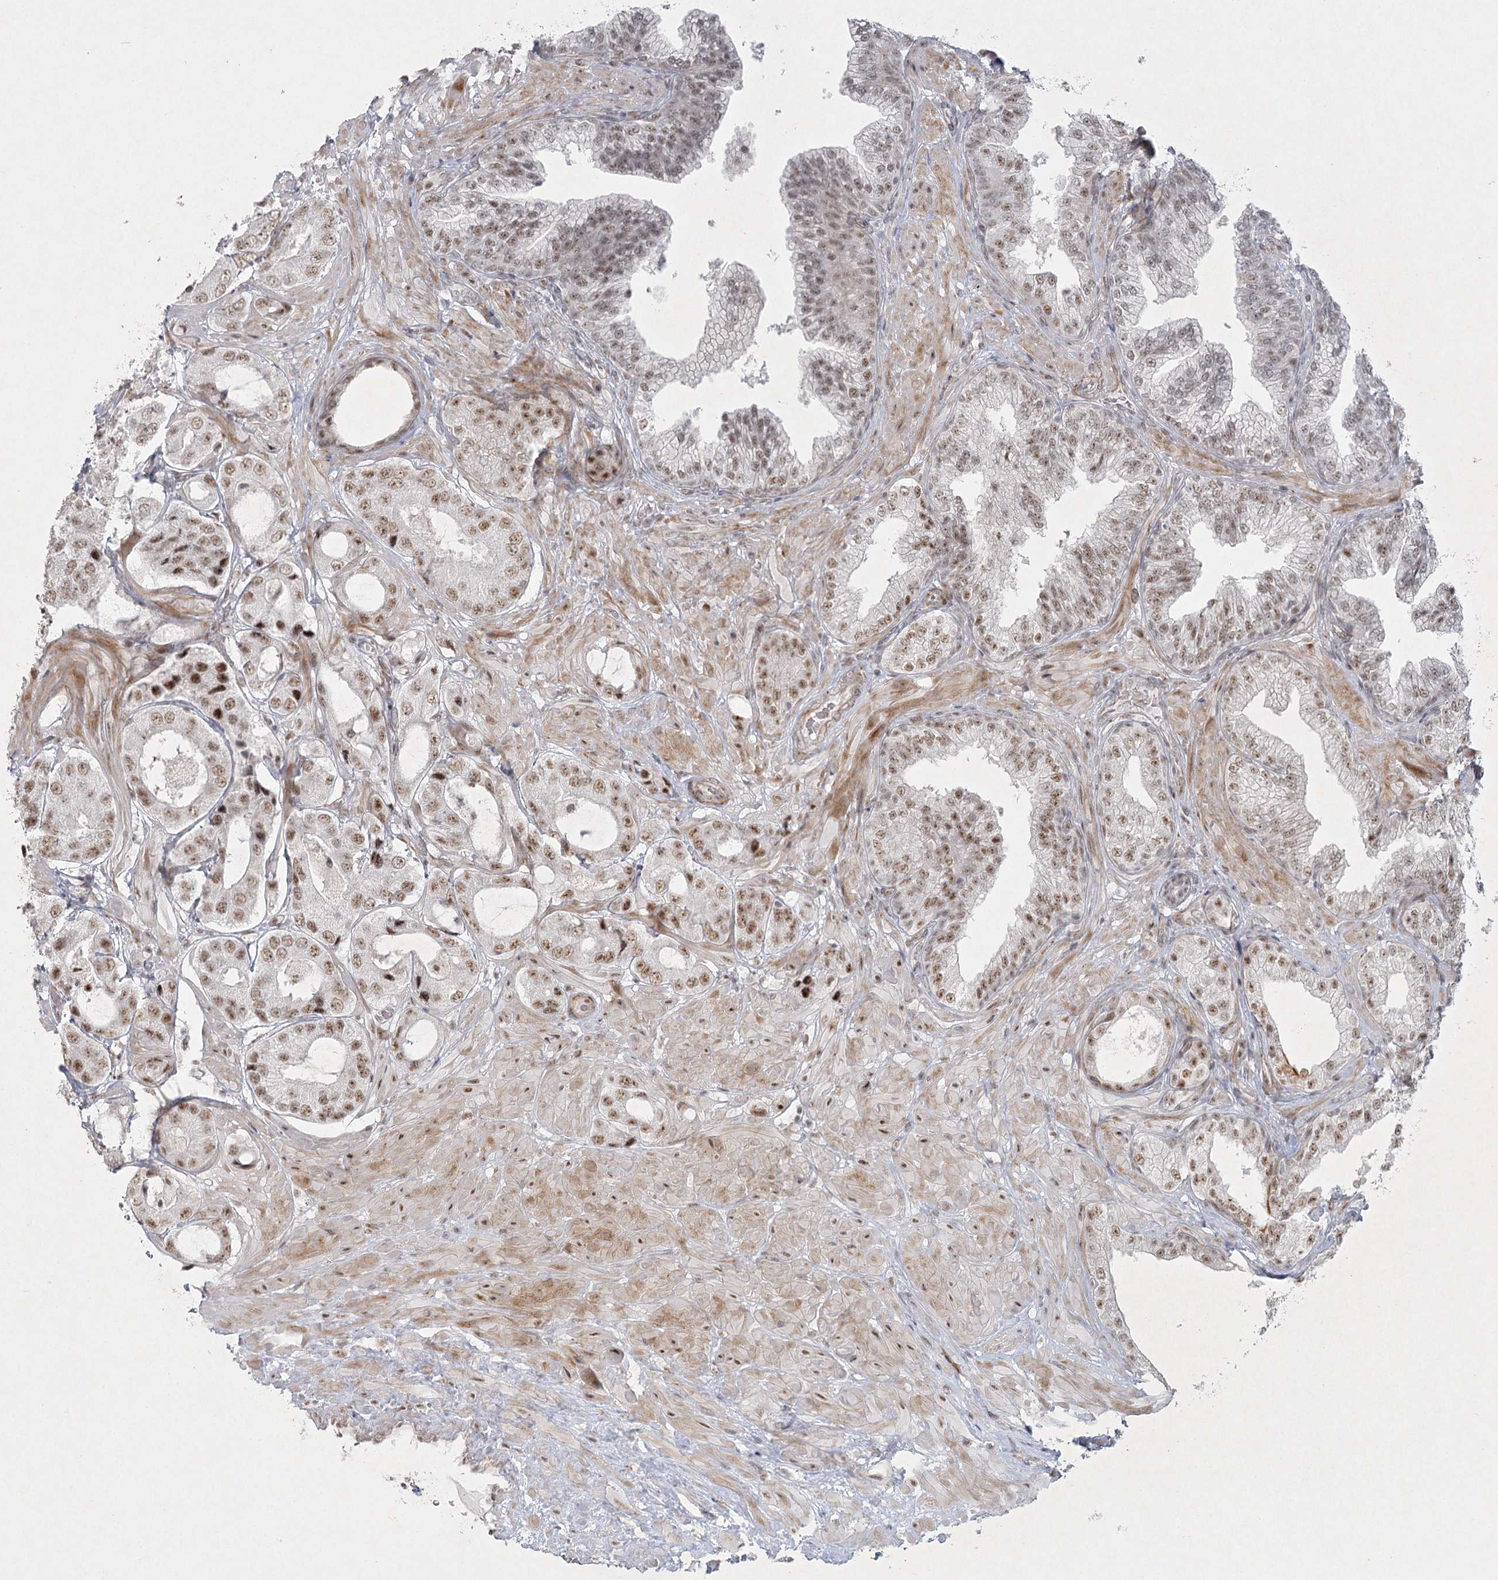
{"staining": {"intensity": "moderate", "quantity": ">75%", "location": "nuclear"}, "tissue": "prostate cancer", "cell_type": "Tumor cells", "image_type": "cancer", "snomed": [{"axis": "morphology", "description": "Adenocarcinoma, High grade"}, {"axis": "topography", "description": "Prostate"}], "caption": "Human prostate adenocarcinoma (high-grade) stained for a protein (brown) reveals moderate nuclear positive staining in about >75% of tumor cells.", "gene": "U2SURP", "patient": {"sex": "male", "age": 59}}